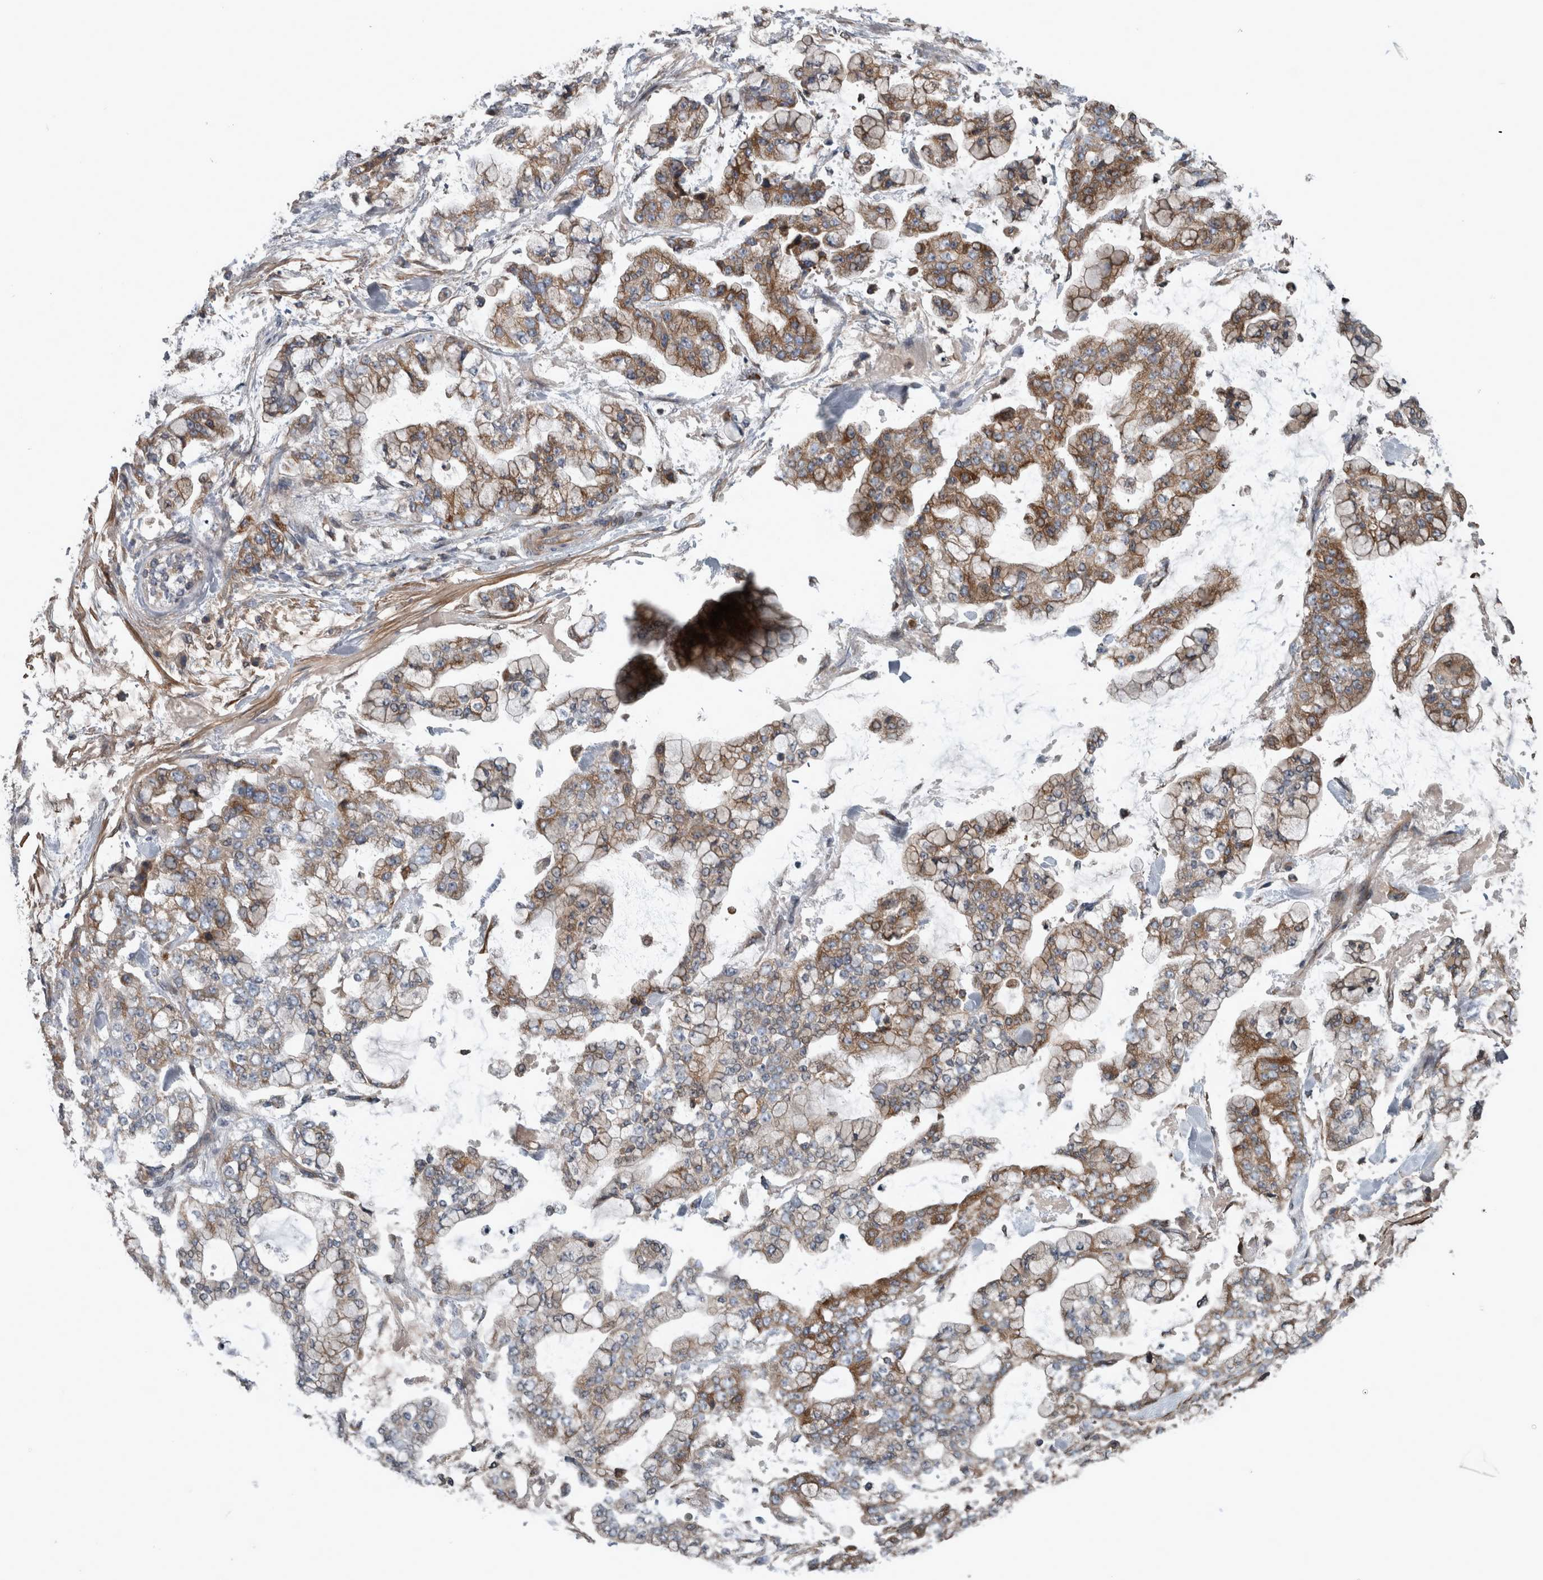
{"staining": {"intensity": "moderate", "quantity": ">75%", "location": "cytoplasmic/membranous"}, "tissue": "stomach cancer", "cell_type": "Tumor cells", "image_type": "cancer", "snomed": [{"axis": "morphology", "description": "Normal tissue, NOS"}, {"axis": "morphology", "description": "Adenocarcinoma, NOS"}, {"axis": "topography", "description": "Stomach, upper"}, {"axis": "topography", "description": "Stomach"}], "caption": "Brown immunohistochemical staining in stomach cancer shows moderate cytoplasmic/membranous expression in approximately >75% of tumor cells.", "gene": "EXOC8", "patient": {"sex": "male", "age": 76}}